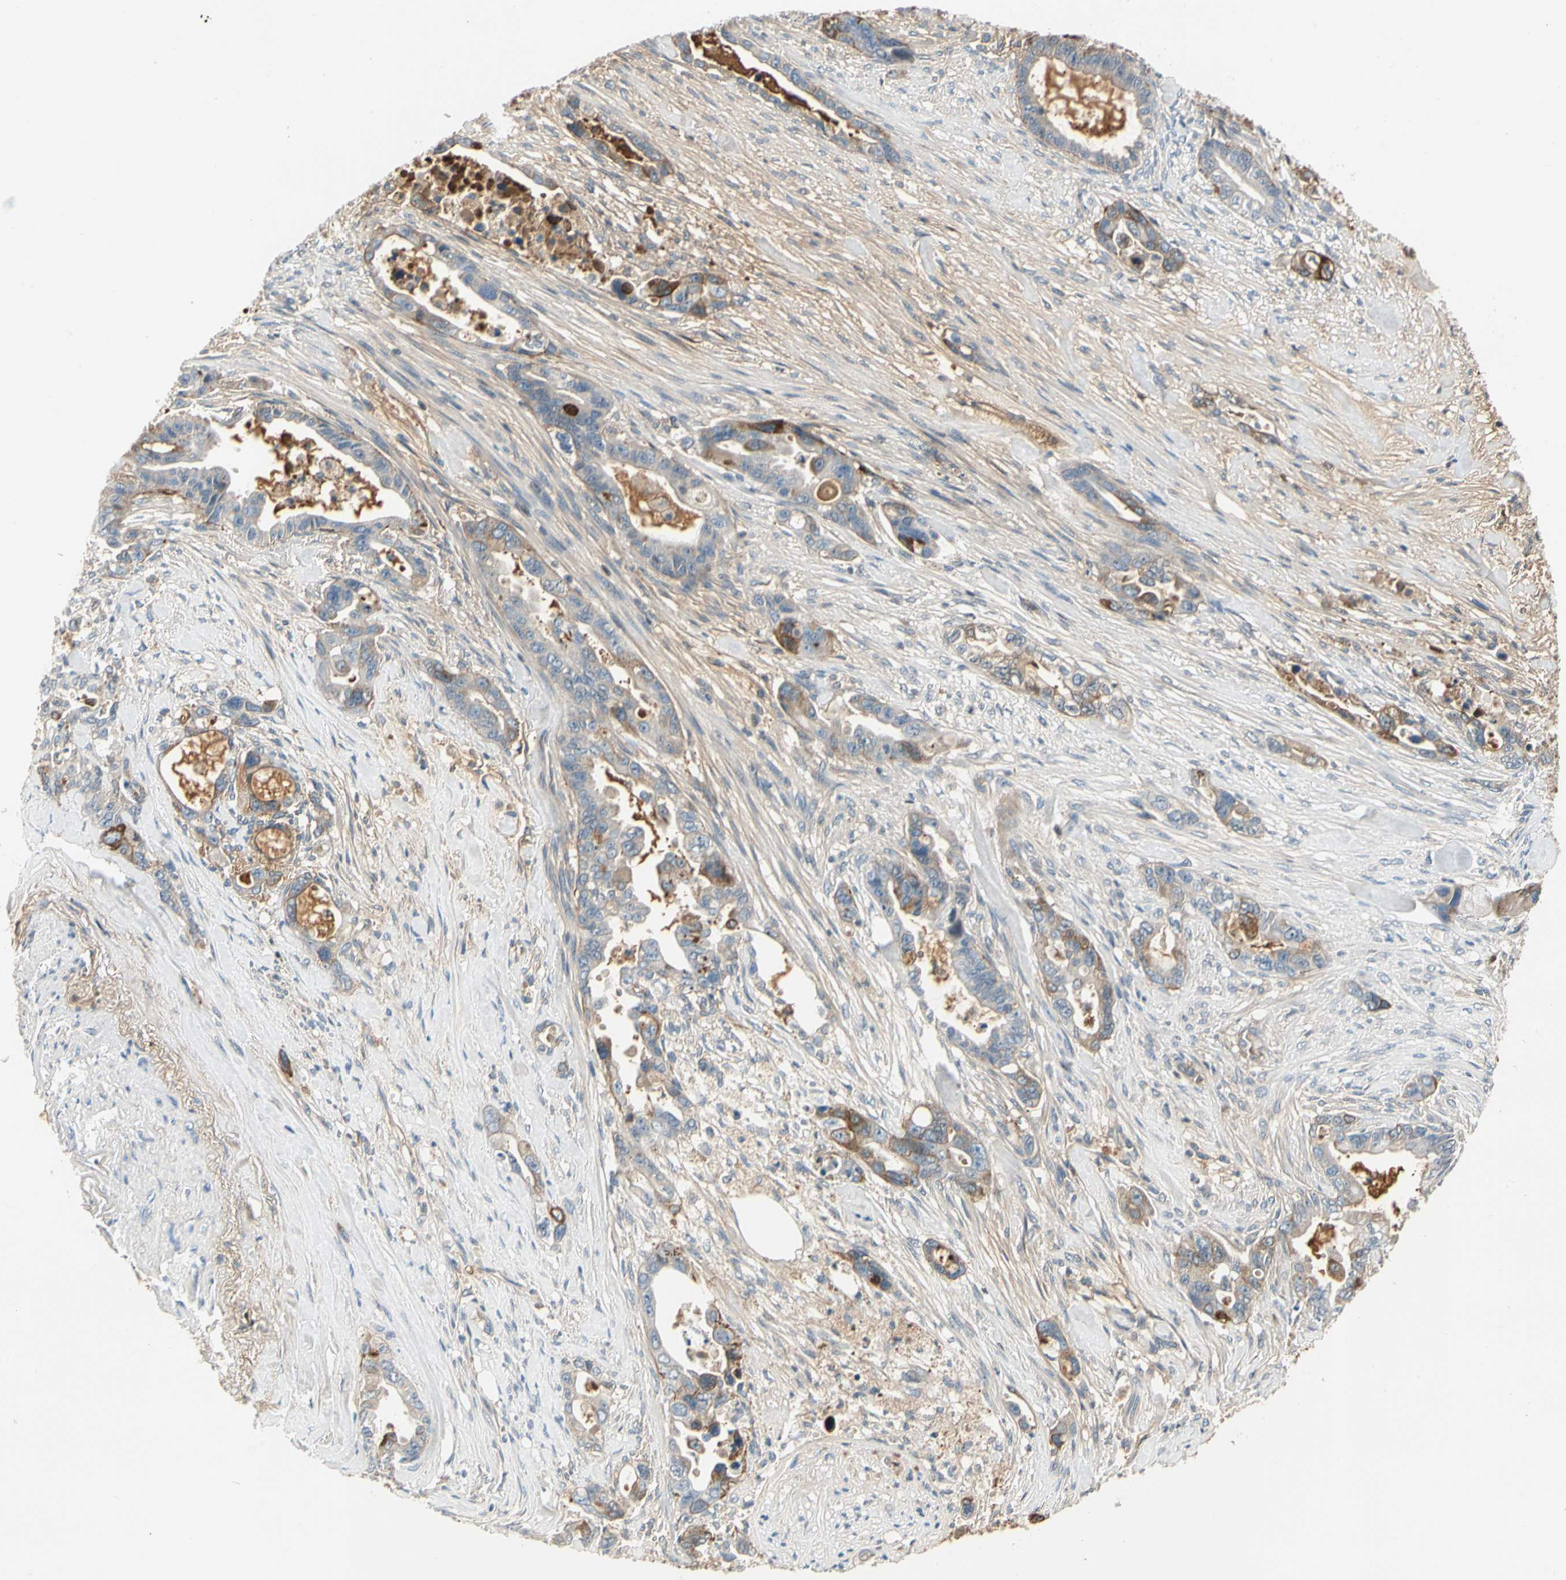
{"staining": {"intensity": "moderate", "quantity": ">75%", "location": "cytoplasmic/membranous"}, "tissue": "pancreatic cancer", "cell_type": "Tumor cells", "image_type": "cancer", "snomed": [{"axis": "morphology", "description": "Adenocarcinoma, NOS"}, {"axis": "topography", "description": "Pancreas"}], "caption": "Pancreatic adenocarcinoma stained with DAB (3,3'-diaminobenzidine) immunohistochemistry reveals medium levels of moderate cytoplasmic/membranous staining in approximately >75% of tumor cells.", "gene": "LAMB3", "patient": {"sex": "male", "age": 70}}